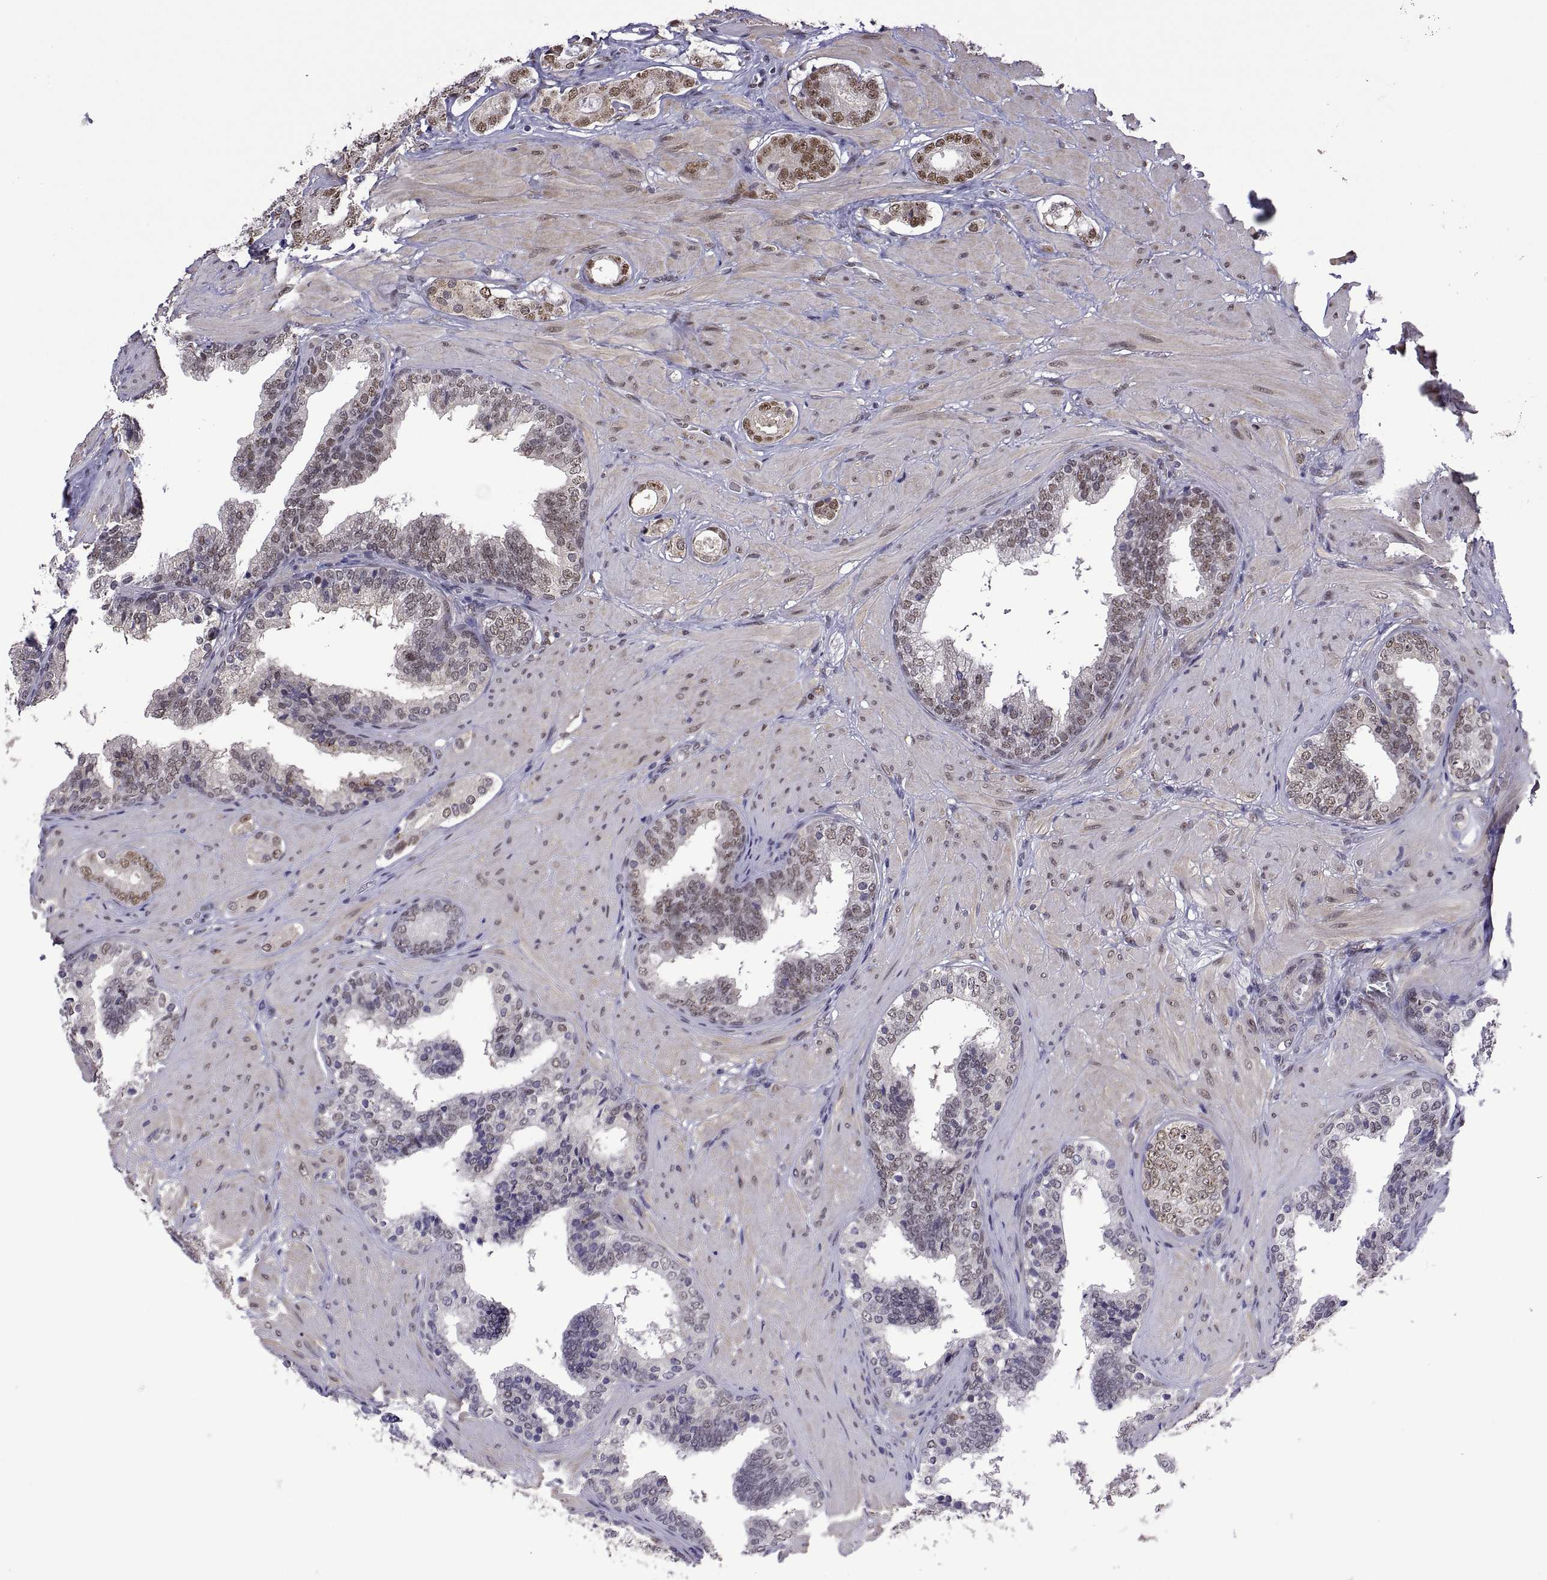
{"staining": {"intensity": "weak", "quantity": "25%-75%", "location": "nuclear"}, "tissue": "prostate cancer", "cell_type": "Tumor cells", "image_type": "cancer", "snomed": [{"axis": "morphology", "description": "Adenocarcinoma, Low grade"}, {"axis": "topography", "description": "Prostate"}], "caption": "Immunohistochemical staining of human prostate low-grade adenocarcinoma reveals low levels of weak nuclear expression in about 25%-75% of tumor cells. Nuclei are stained in blue.", "gene": "NR4A1", "patient": {"sex": "male", "age": 60}}